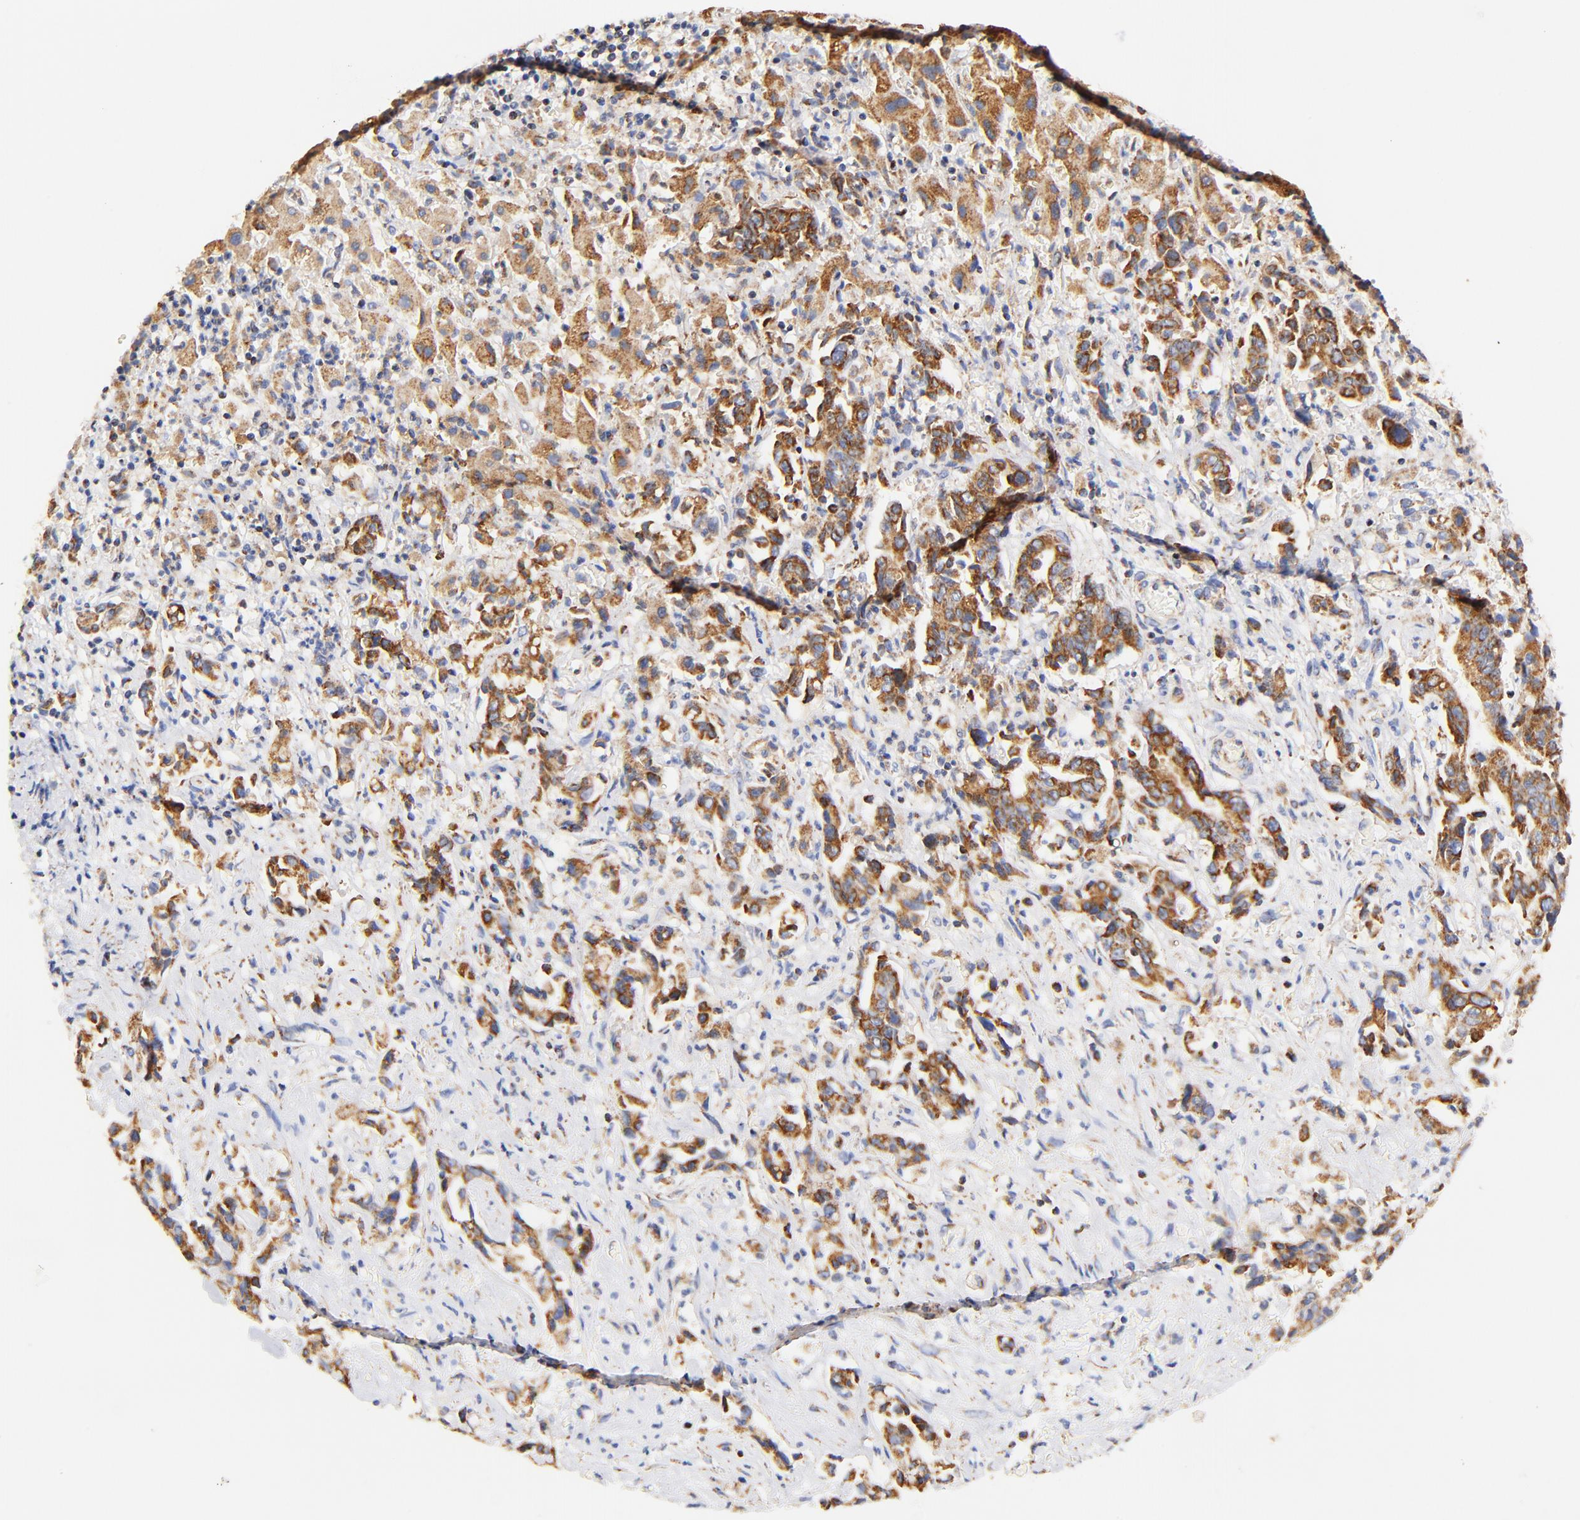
{"staining": {"intensity": "moderate", "quantity": ">75%", "location": "cytoplasmic/membranous"}, "tissue": "liver cancer", "cell_type": "Tumor cells", "image_type": "cancer", "snomed": [{"axis": "morphology", "description": "Cholangiocarcinoma"}, {"axis": "topography", "description": "Liver"}], "caption": "Immunohistochemical staining of human liver cancer (cholangiocarcinoma) reveals moderate cytoplasmic/membranous protein expression in about >75% of tumor cells.", "gene": "ATP5F1D", "patient": {"sex": "male", "age": 57}}